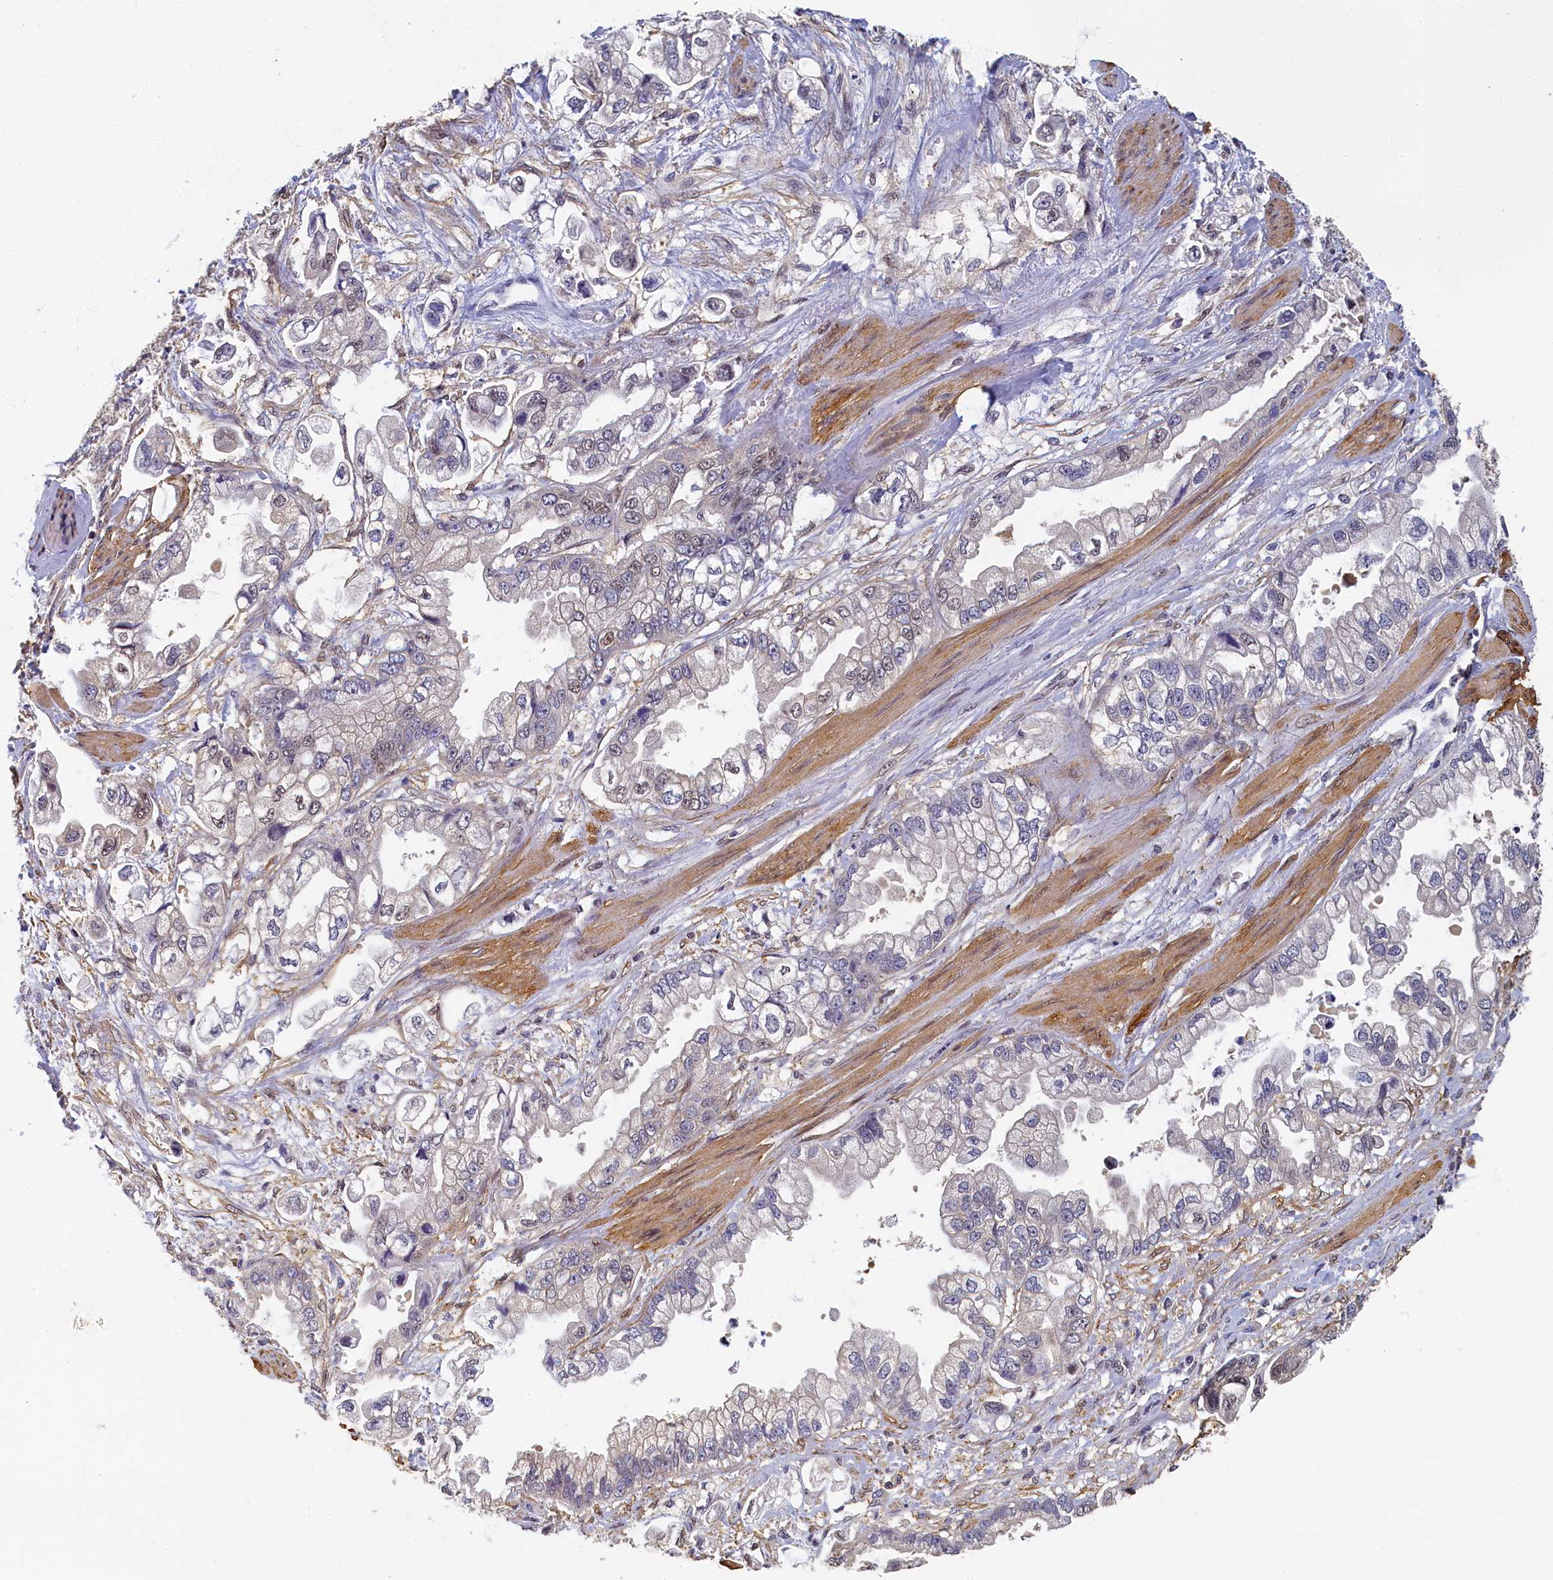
{"staining": {"intensity": "weak", "quantity": "<25%", "location": "nuclear"}, "tissue": "stomach cancer", "cell_type": "Tumor cells", "image_type": "cancer", "snomed": [{"axis": "morphology", "description": "Adenocarcinoma, NOS"}, {"axis": "topography", "description": "Stomach"}], "caption": "An immunohistochemistry micrograph of stomach cancer (adenocarcinoma) is shown. There is no staining in tumor cells of stomach cancer (adenocarcinoma). (Stains: DAB (3,3'-diaminobenzidine) immunohistochemistry with hematoxylin counter stain, Microscopy: brightfield microscopy at high magnification).", "gene": "TBCB", "patient": {"sex": "male", "age": 62}}